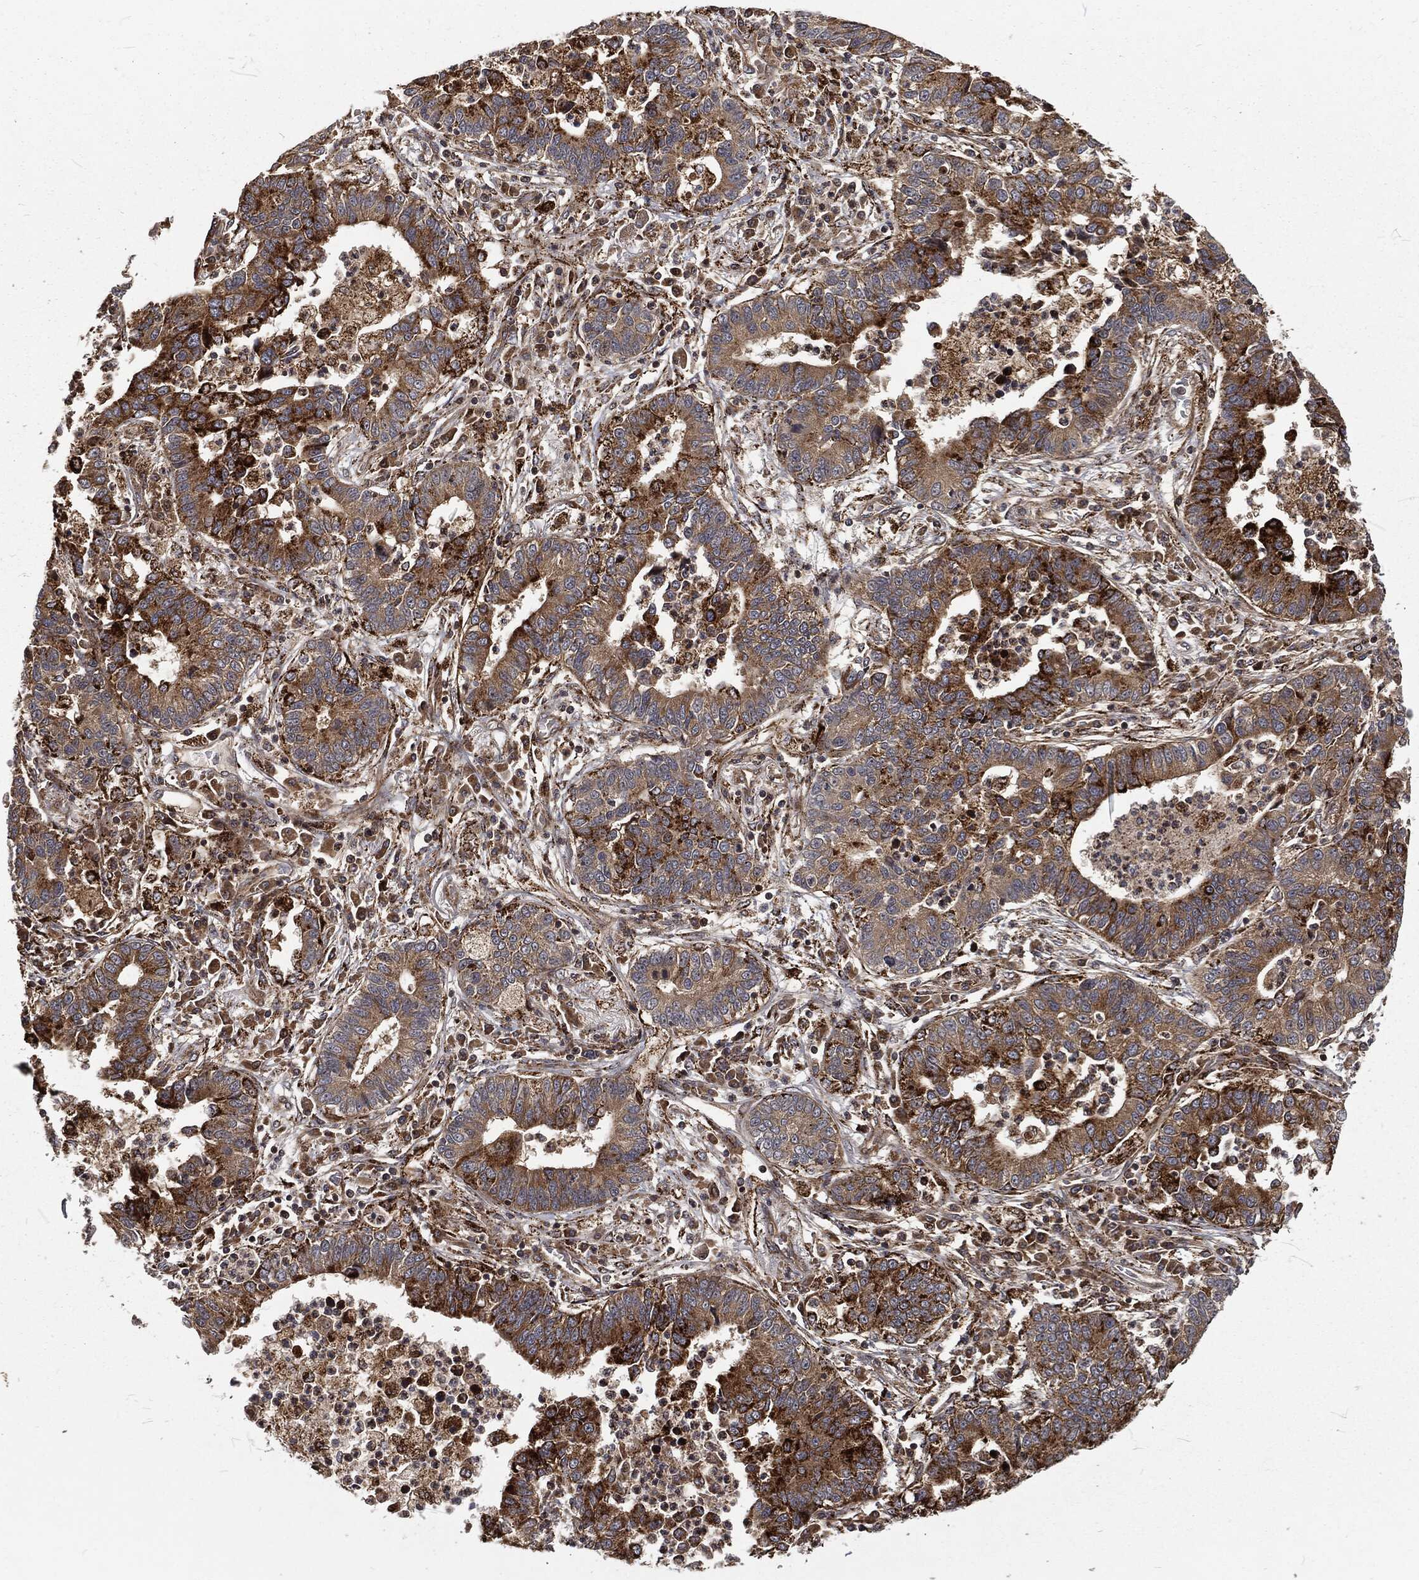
{"staining": {"intensity": "strong", "quantity": "<25%", "location": "cytoplasmic/membranous"}, "tissue": "lung cancer", "cell_type": "Tumor cells", "image_type": "cancer", "snomed": [{"axis": "morphology", "description": "Adenocarcinoma, NOS"}, {"axis": "topography", "description": "Lung"}], "caption": "Lung adenocarcinoma tissue reveals strong cytoplasmic/membranous expression in about <25% of tumor cells, visualized by immunohistochemistry.", "gene": "RFTN1", "patient": {"sex": "female", "age": 57}}